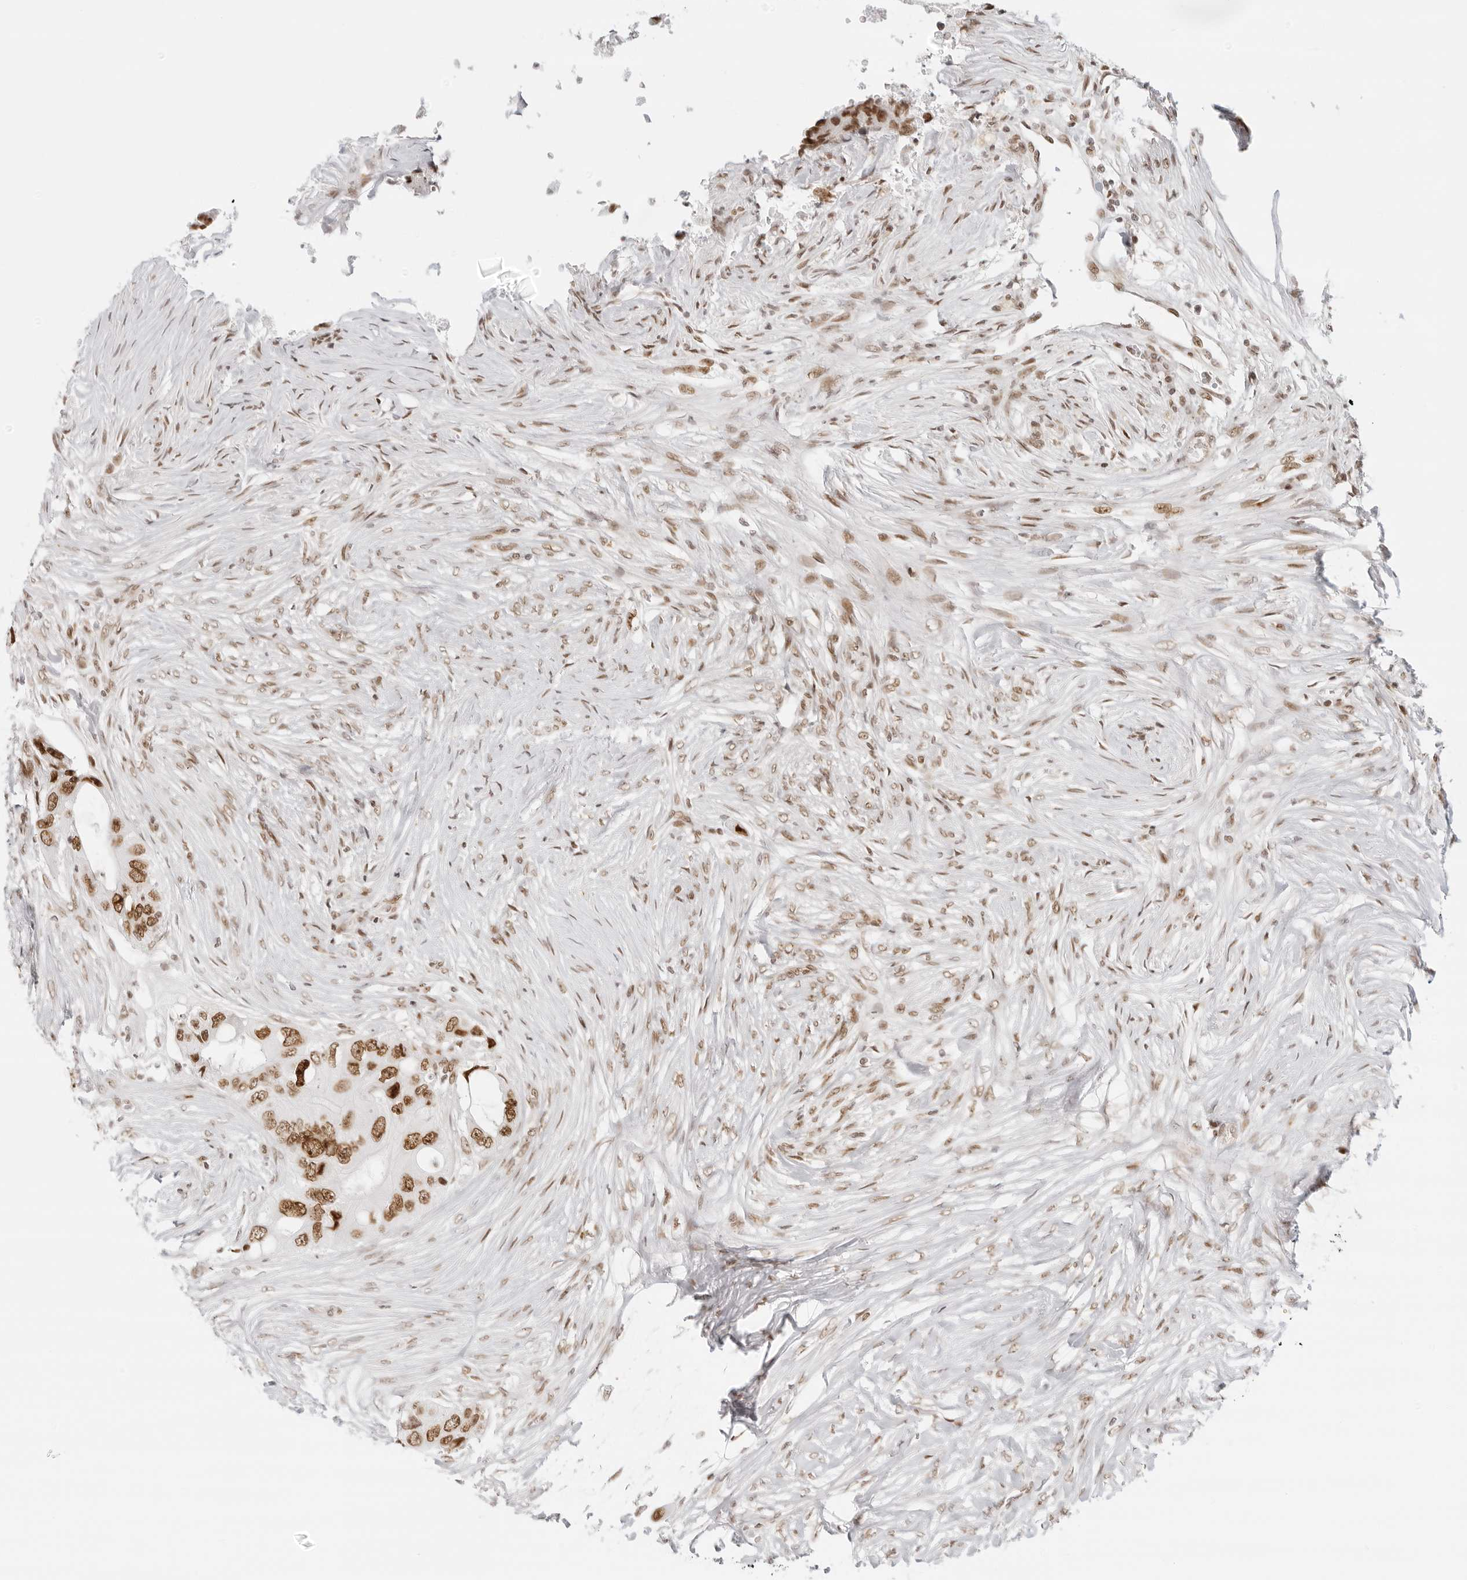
{"staining": {"intensity": "moderate", "quantity": ">75%", "location": "nuclear"}, "tissue": "colorectal cancer", "cell_type": "Tumor cells", "image_type": "cancer", "snomed": [{"axis": "morphology", "description": "Adenocarcinoma, NOS"}, {"axis": "topography", "description": "Colon"}], "caption": "Human colorectal cancer (adenocarcinoma) stained with a brown dye shows moderate nuclear positive positivity in about >75% of tumor cells.", "gene": "RCC1", "patient": {"sex": "male", "age": 71}}